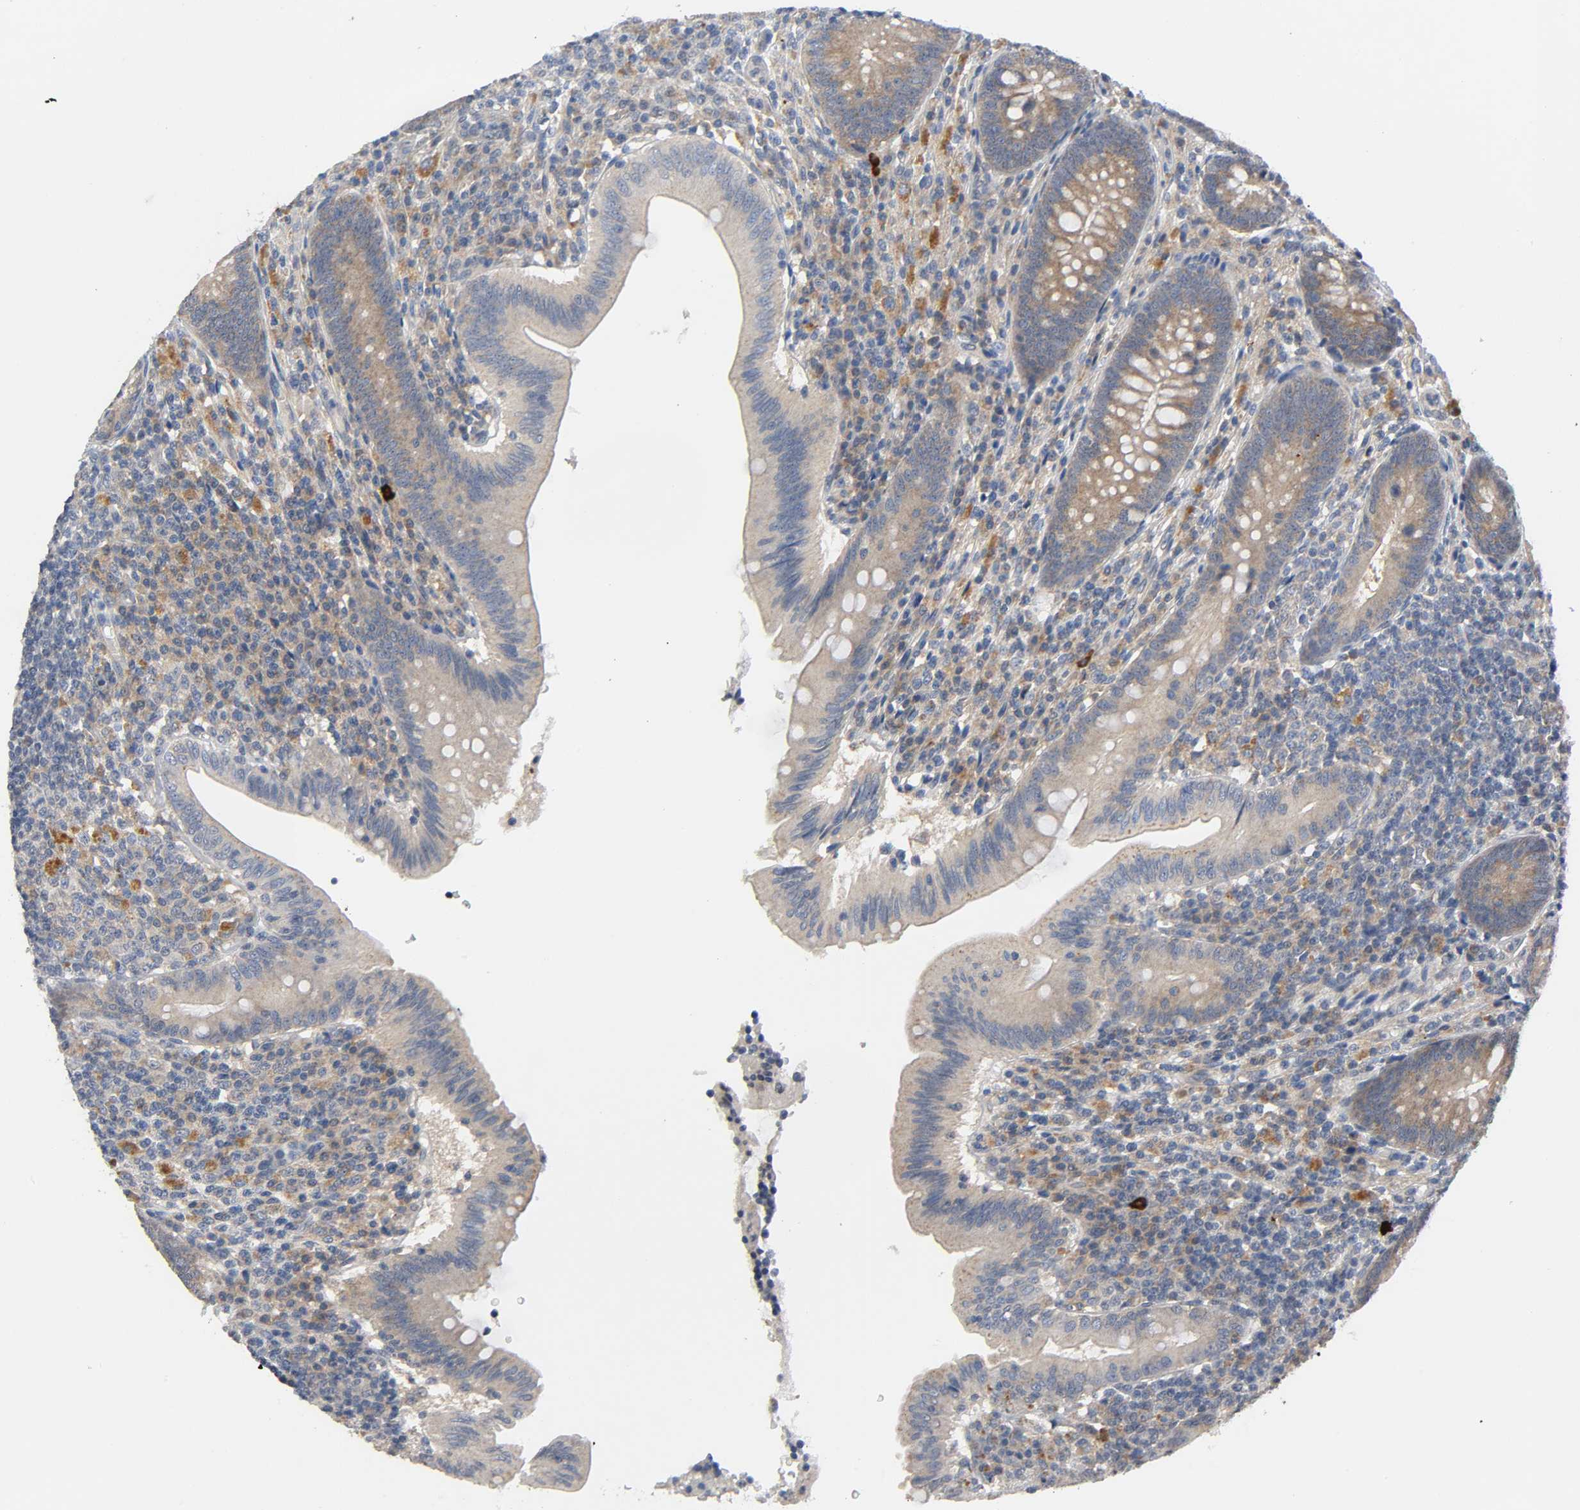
{"staining": {"intensity": "moderate", "quantity": ">75%", "location": "cytoplasmic/membranous"}, "tissue": "appendix", "cell_type": "Glandular cells", "image_type": "normal", "snomed": [{"axis": "morphology", "description": "Normal tissue, NOS"}, {"axis": "morphology", "description": "Inflammation, NOS"}, {"axis": "topography", "description": "Appendix"}], "caption": "Unremarkable appendix shows moderate cytoplasmic/membranous positivity in approximately >75% of glandular cells, visualized by immunohistochemistry. The protein is stained brown, and the nuclei are stained in blue (DAB IHC with brightfield microscopy, high magnification).", "gene": "HDAC6", "patient": {"sex": "male", "age": 46}}